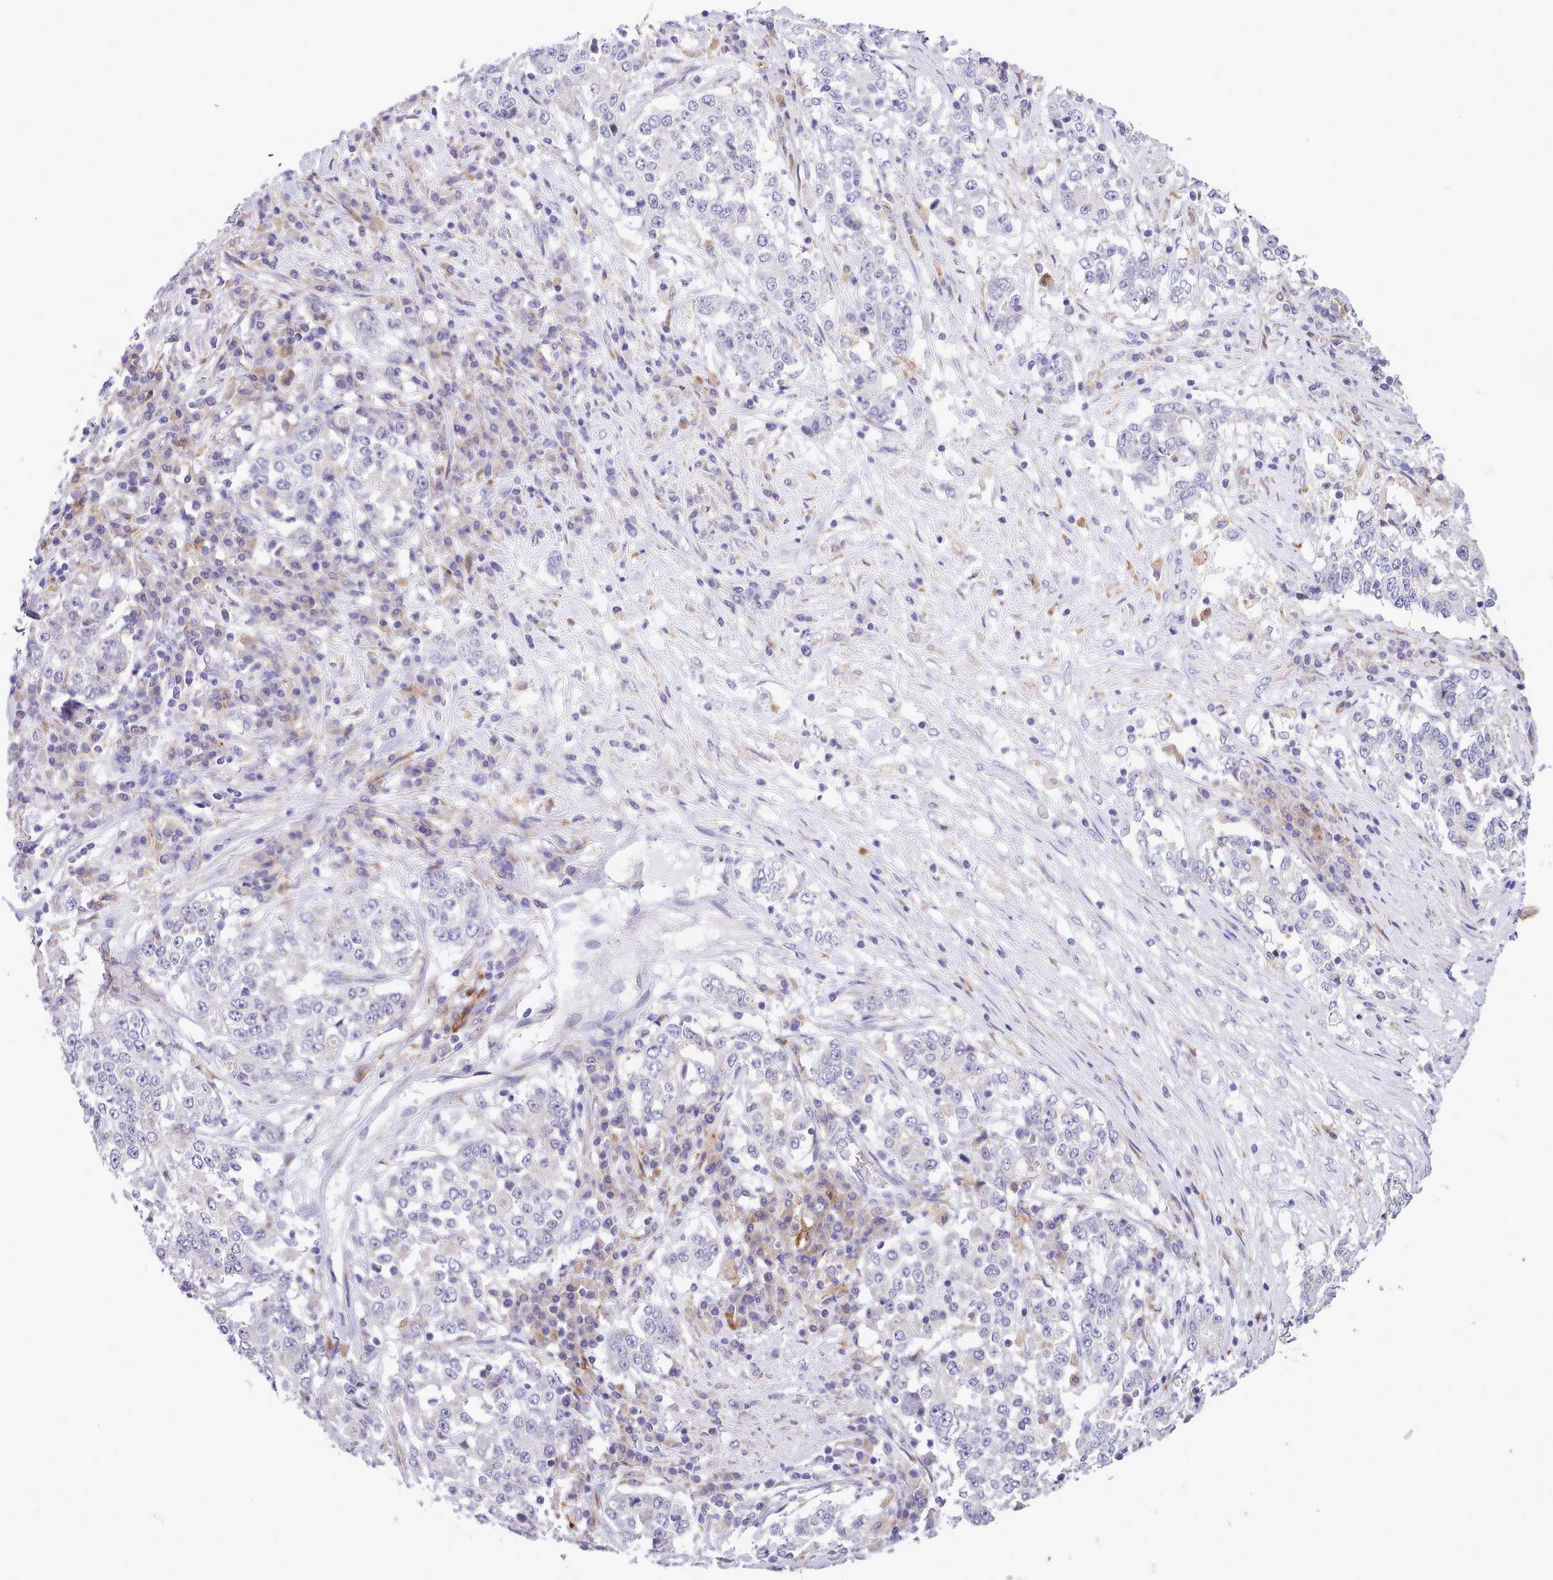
{"staining": {"intensity": "negative", "quantity": "none", "location": "none"}, "tissue": "stomach cancer", "cell_type": "Tumor cells", "image_type": "cancer", "snomed": [{"axis": "morphology", "description": "Adenocarcinoma, NOS"}, {"axis": "topography", "description": "Stomach"}], "caption": "Adenocarcinoma (stomach) stained for a protein using IHC reveals no positivity tumor cells.", "gene": "FAM83E", "patient": {"sex": "male", "age": 59}}